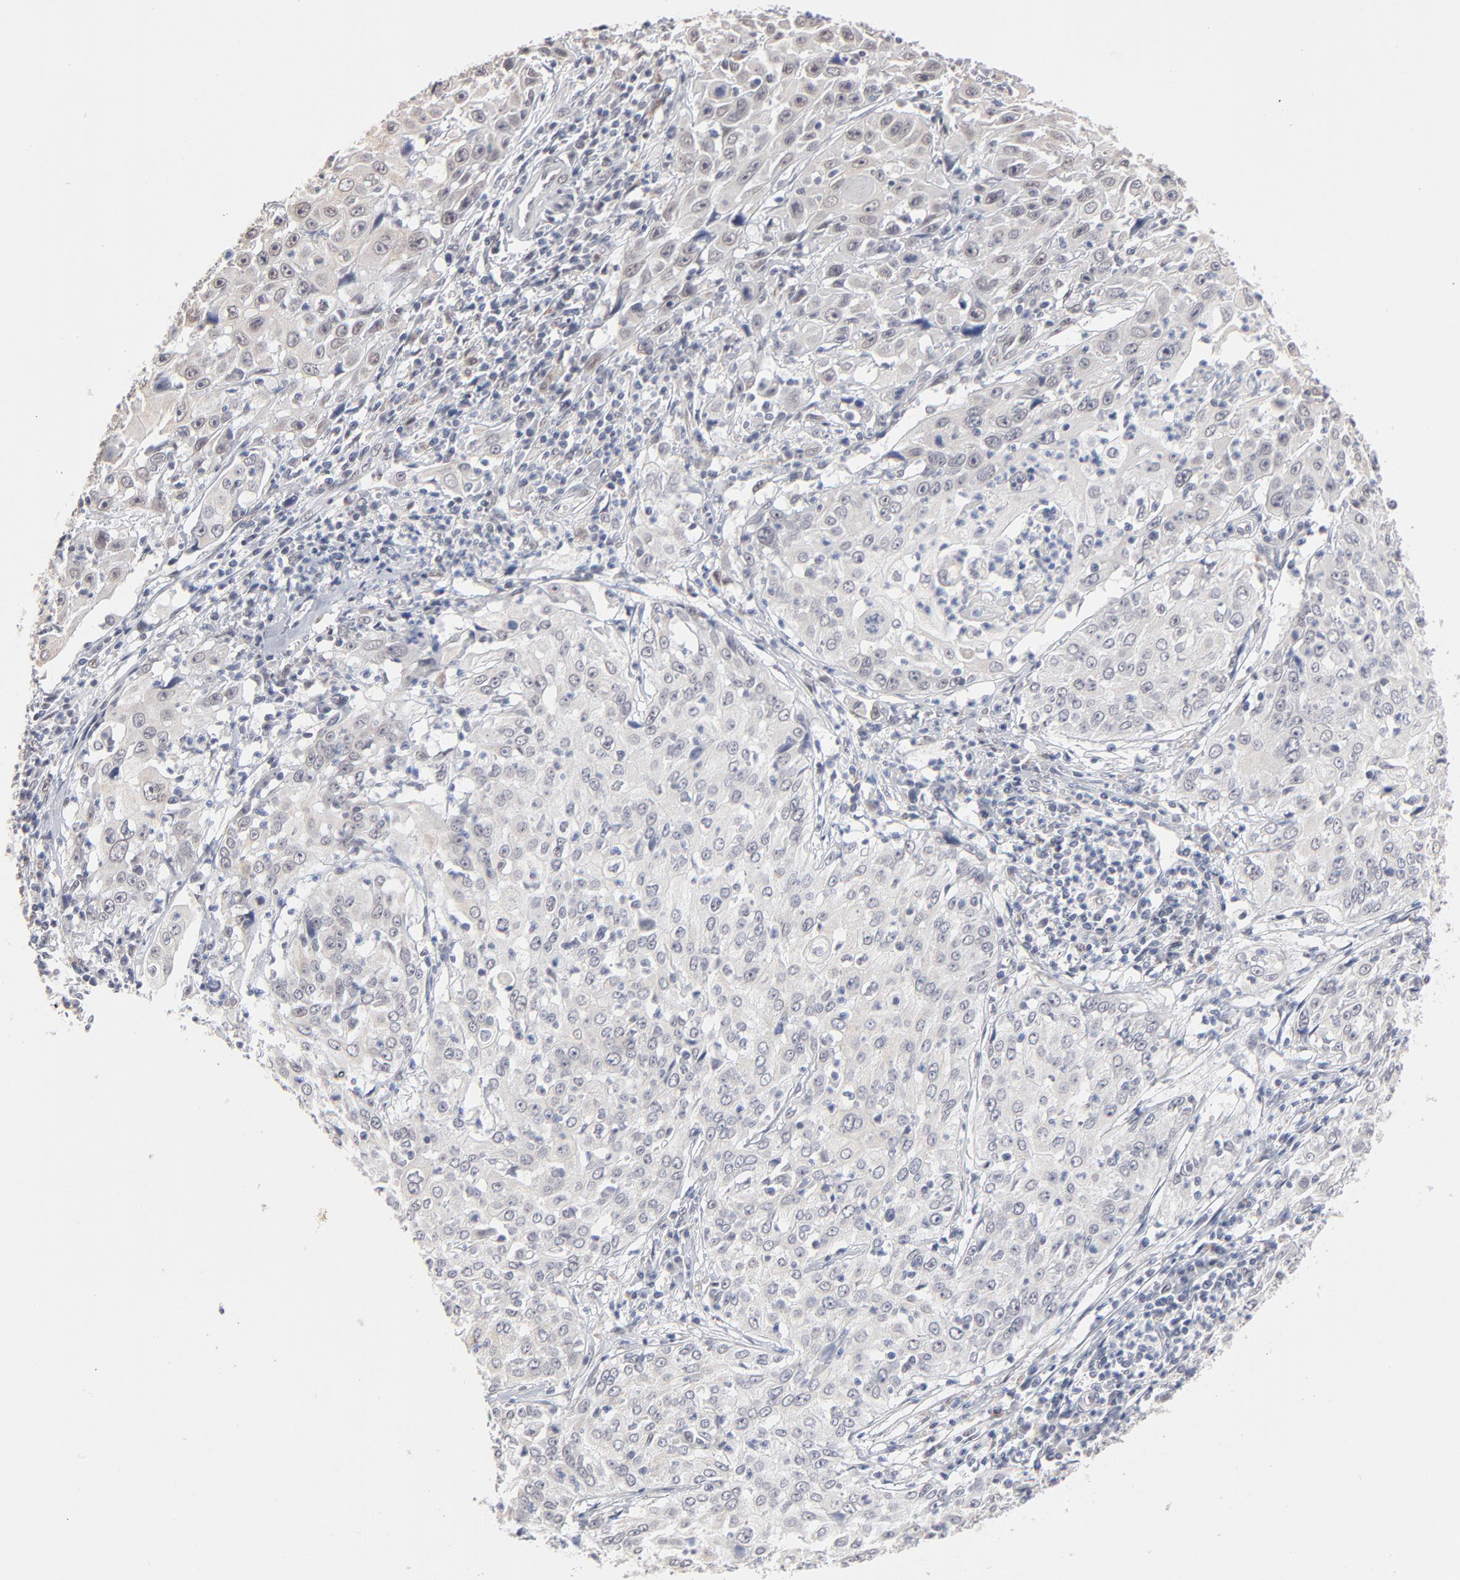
{"staining": {"intensity": "negative", "quantity": "none", "location": "none"}, "tissue": "cervical cancer", "cell_type": "Tumor cells", "image_type": "cancer", "snomed": [{"axis": "morphology", "description": "Squamous cell carcinoma, NOS"}, {"axis": "topography", "description": "Cervix"}], "caption": "This is an immunohistochemistry (IHC) photomicrograph of human cervical cancer. There is no expression in tumor cells.", "gene": "MBIP", "patient": {"sex": "female", "age": 39}}